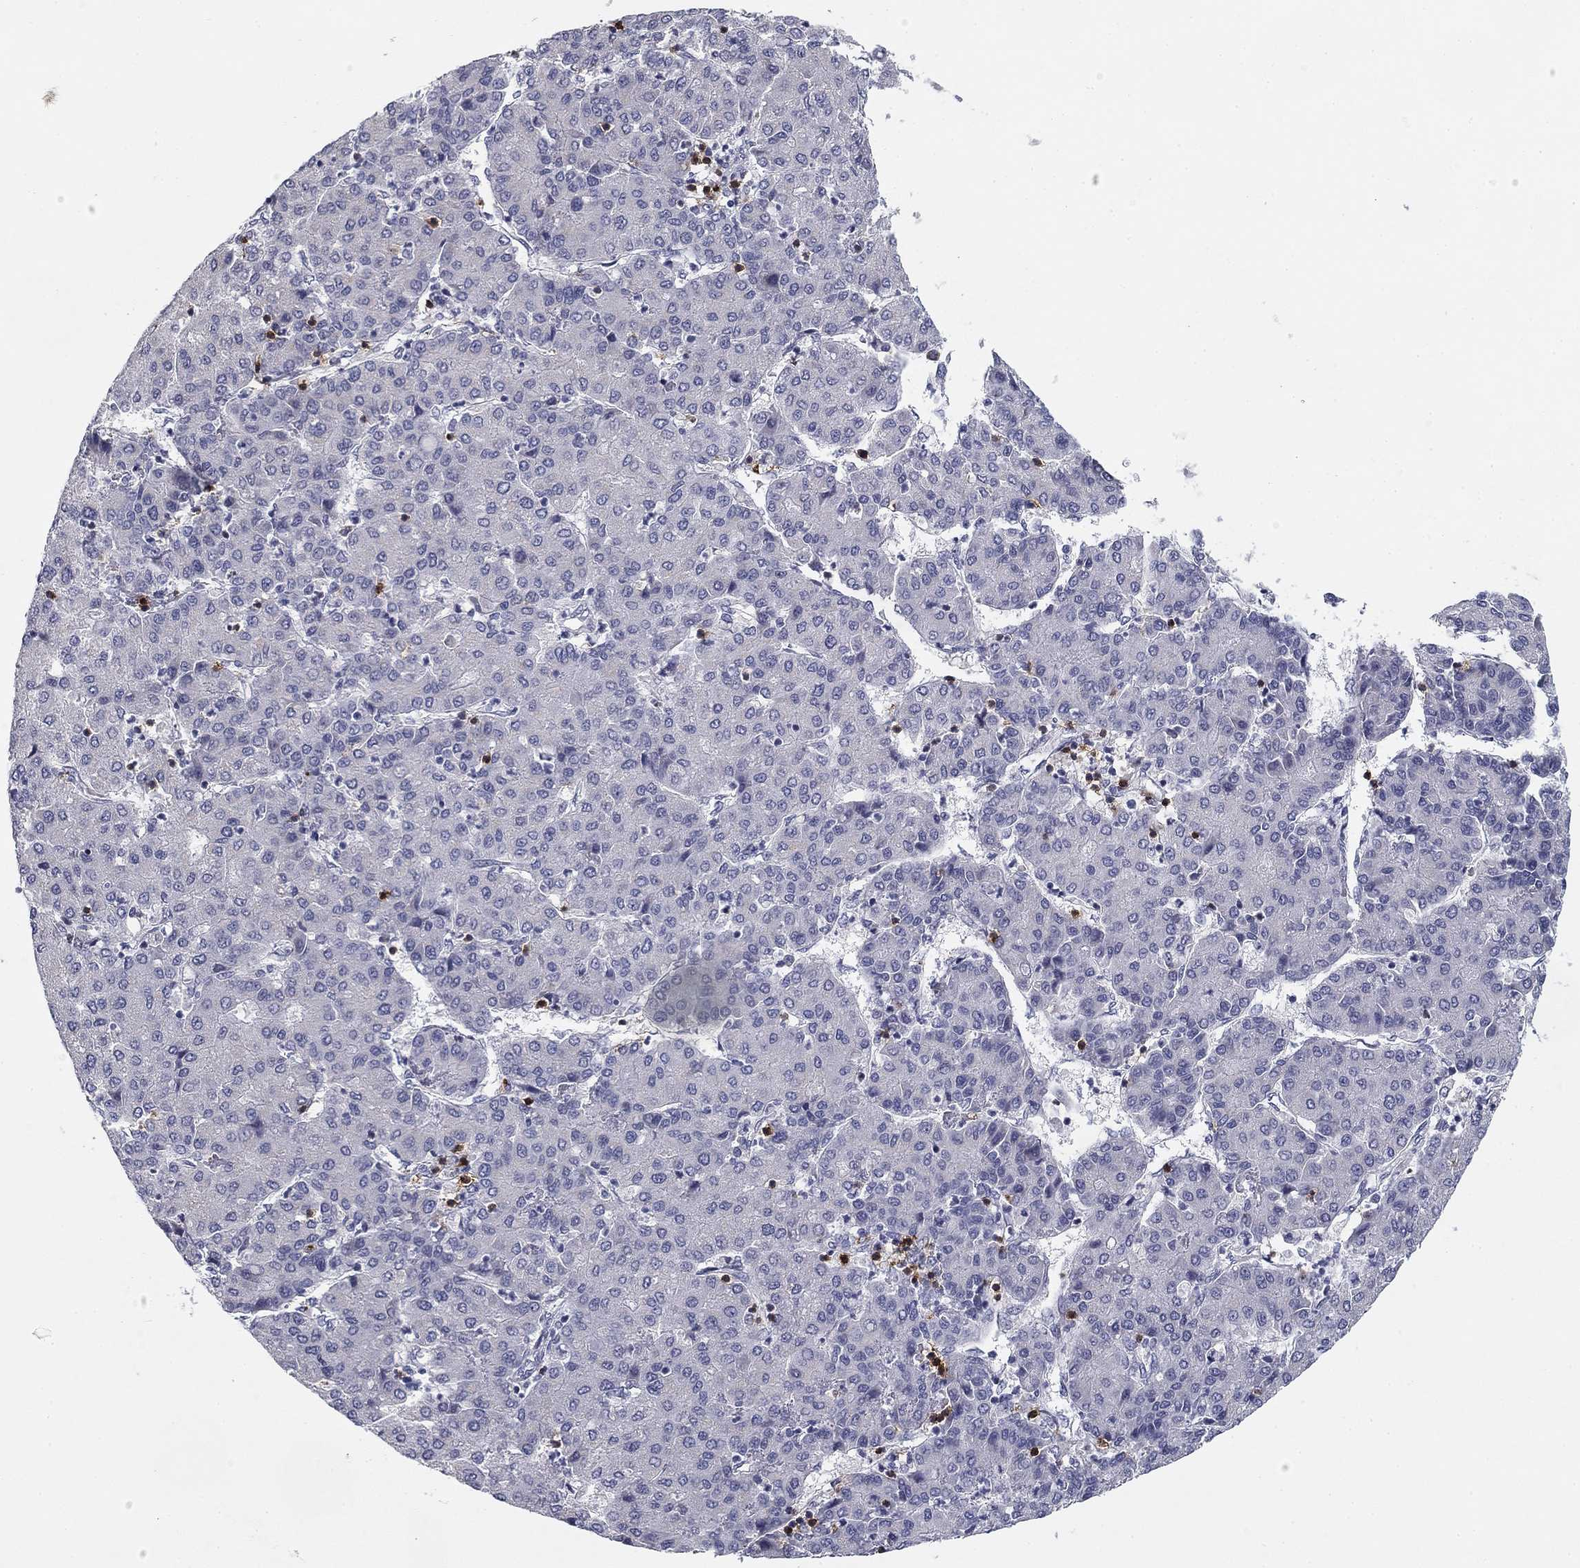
{"staining": {"intensity": "negative", "quantity": "none", "location": "none"}, "tissue": "liver cancer", "cell_type": "Tumor cells", "image_type": "cancer", "snomed": [{"axis": "morphology", "description": "Carcinoma, Hepatocellular, NOS"}, {"axis": "topography", "description": "Liver"}], "caption": "DAB immunohistochemical staining of human liver cancer displays no significant positivity in tumor cells.", "gene": "TRAT1", "patient": {"sex": "male", "age": 65}}